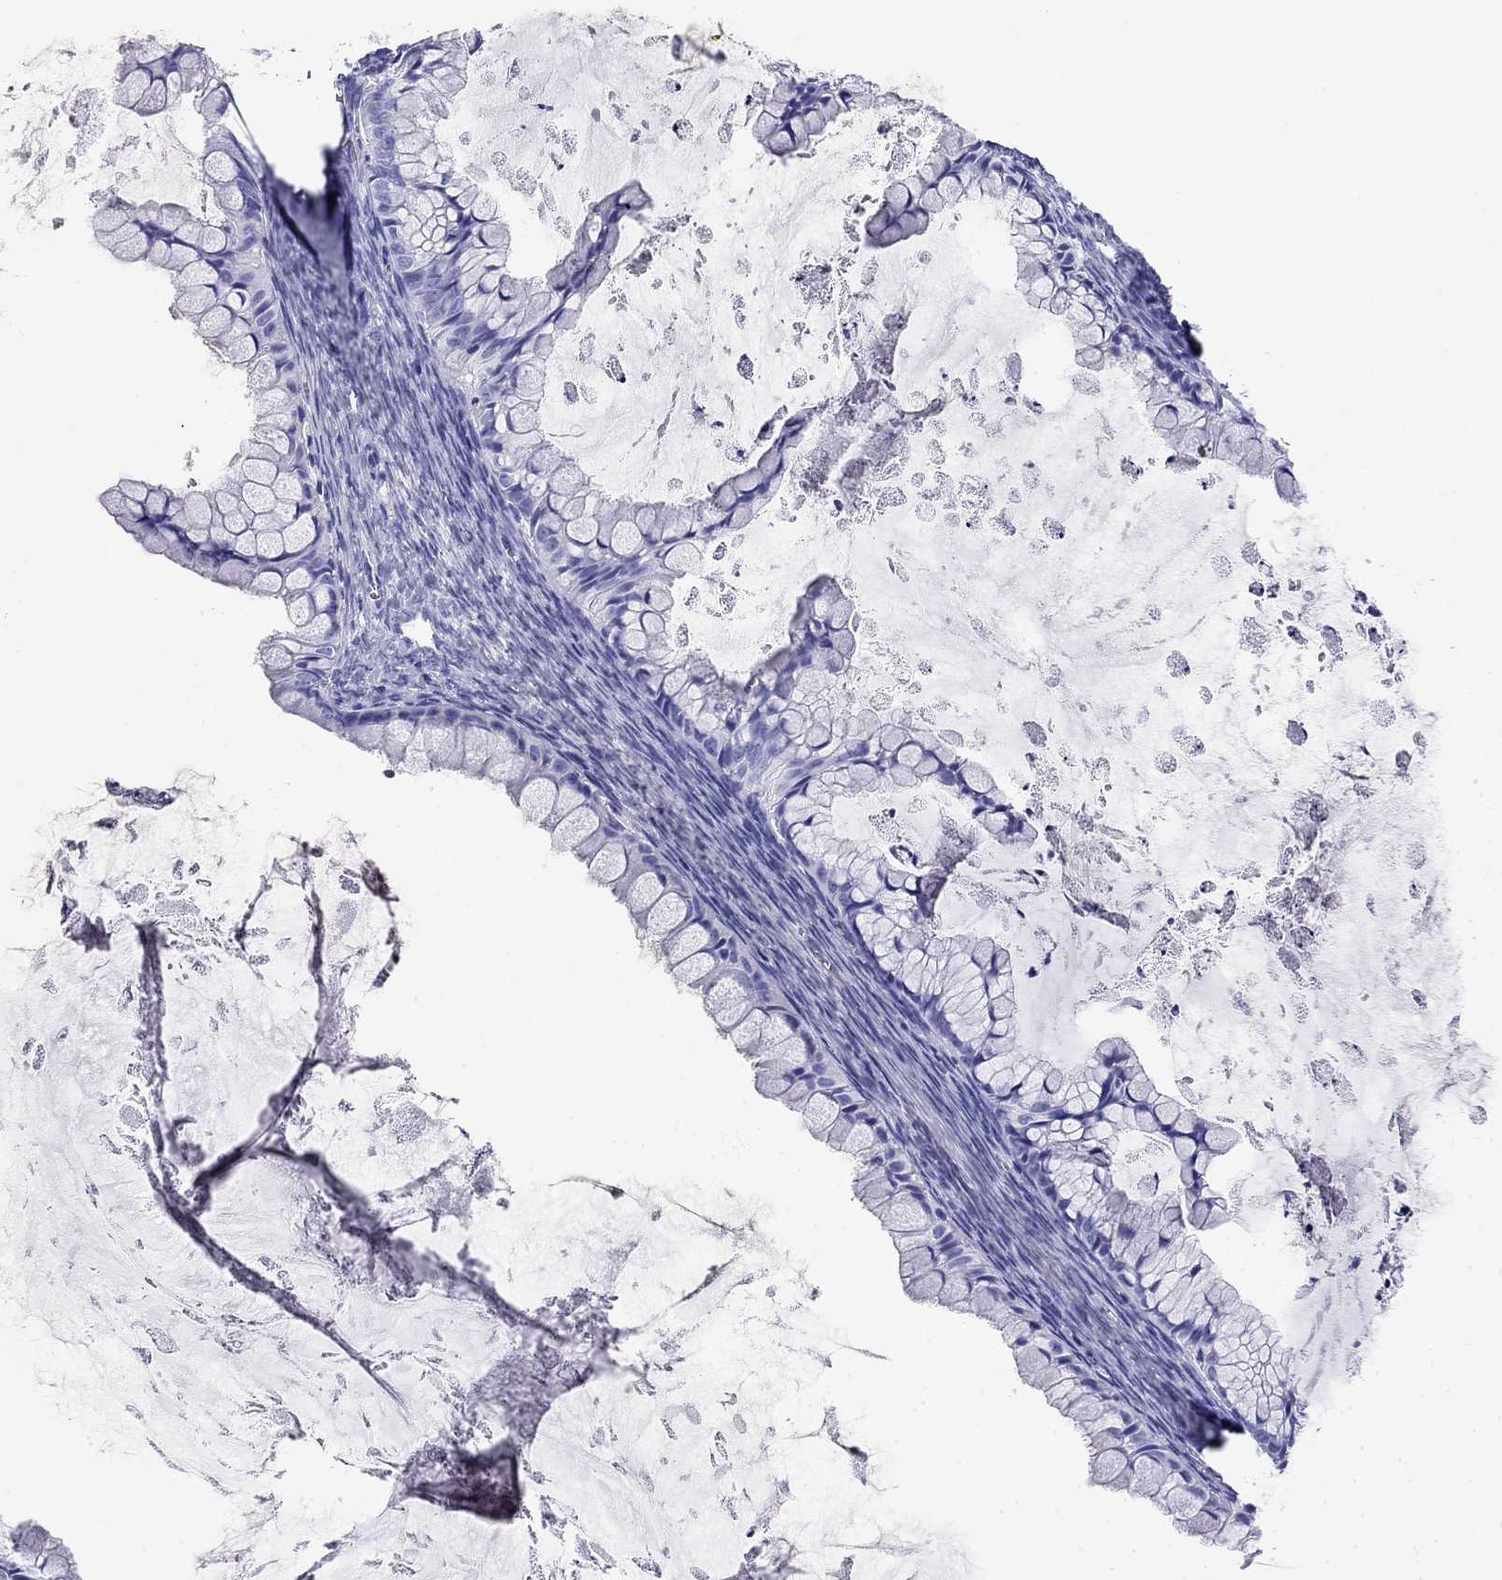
{"staining": {"intensity": "negative", "quantity": "none", "location": "none"}, "tissue": "ovarian cancer", "cell_type": "Tumor cells", "image_type": "cancer", "snomed": [{"axis": "morphology", "description": "Cystadenocarcinoma, mucinous, NOS"}, {"axis": "topography", "description": "Ovary"}], "caption": "Ovarian mucinous cystadenocarcinoma was stained to show a protein in brown. There is no significant positivity in tumor cells.", "gene": "MYO15A", "patient": {"sex": "female", "age": 35}}